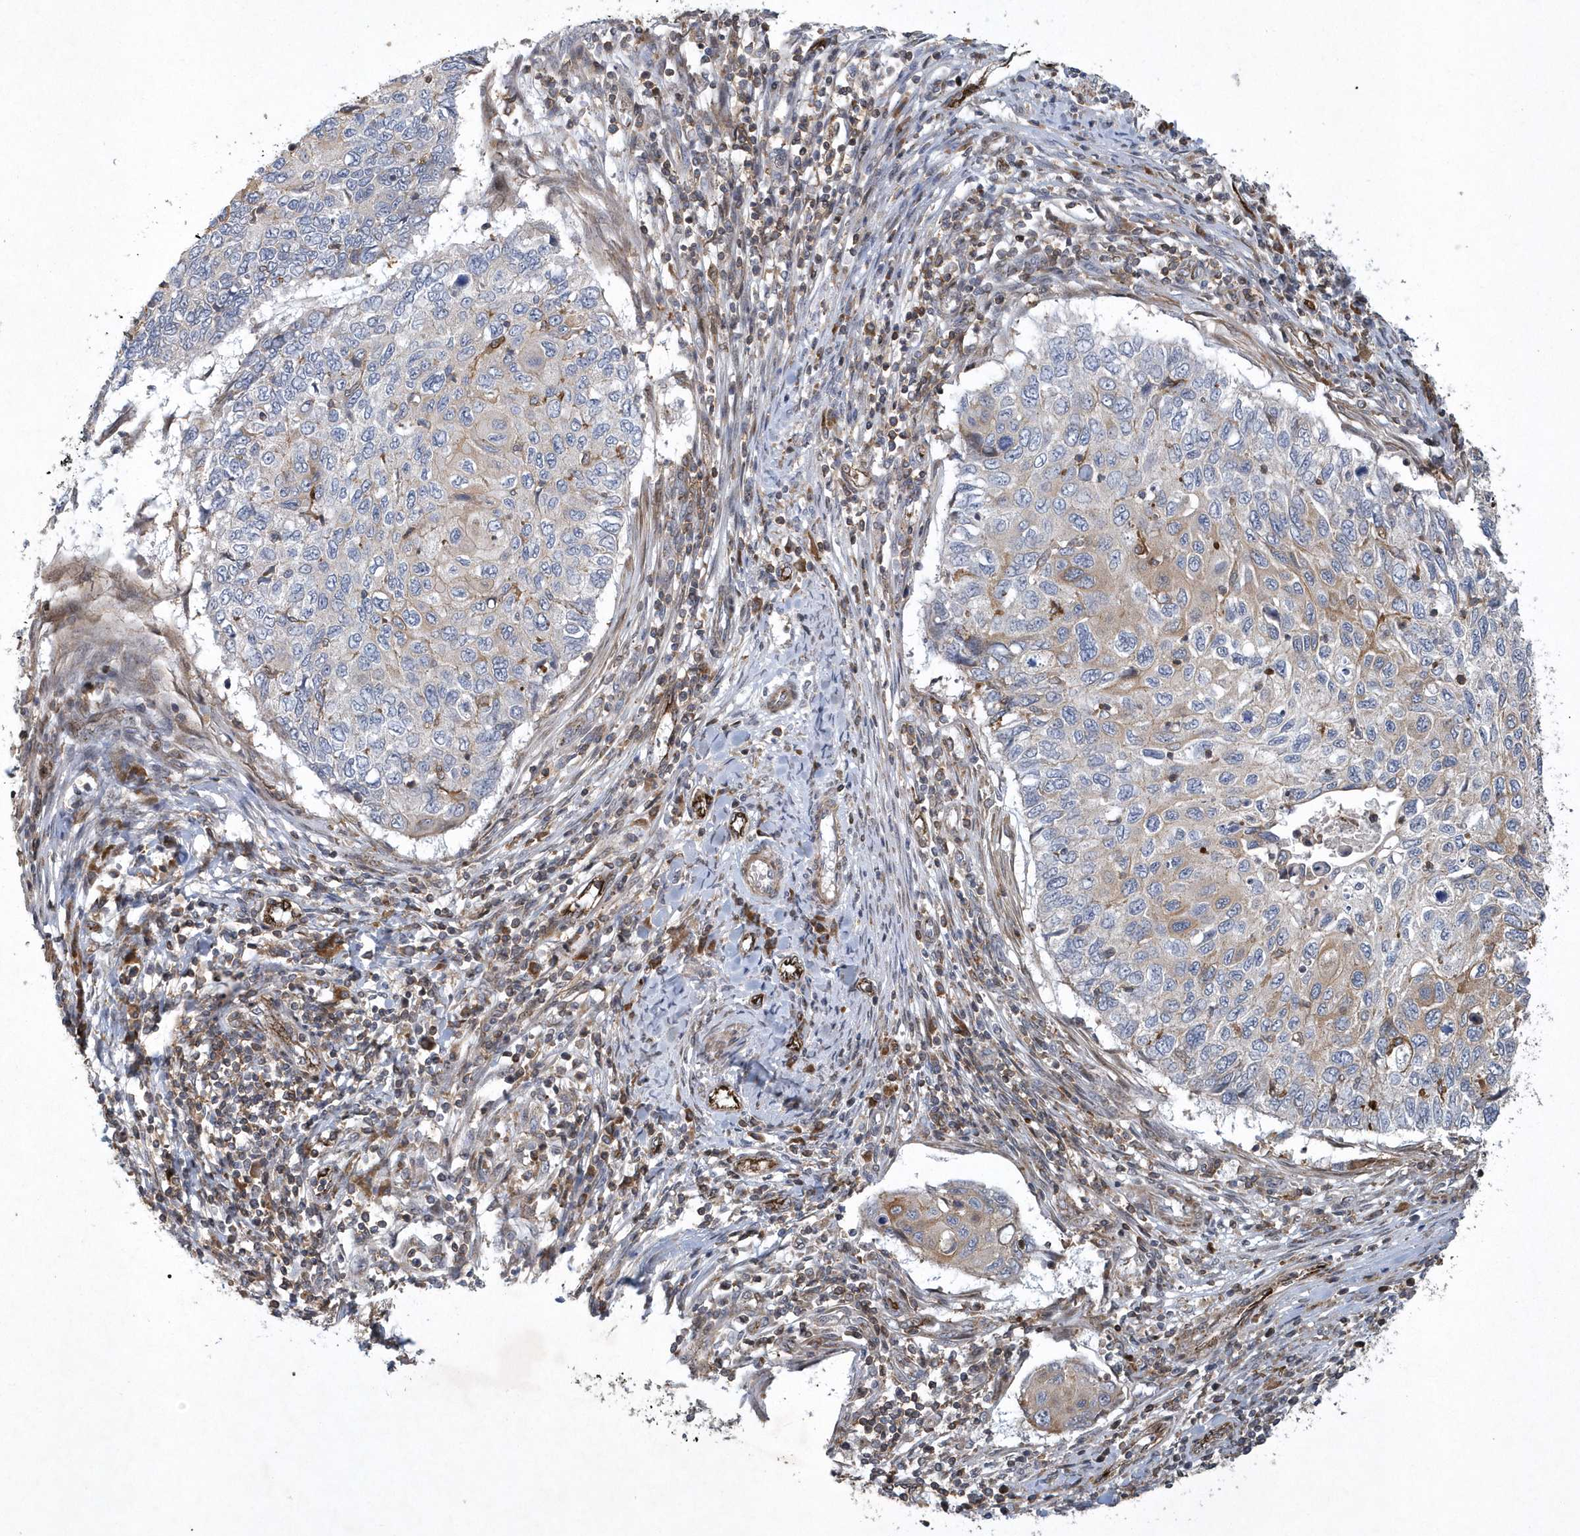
{"staining": {"intensity": "moderate", "quantity": "<25%", "location": "cytoplasmic/membranous"}, "tissue": "cervical cancer", "cell_type": "Tumor cells", "image_type": "cancer", "snomed": [{"axis": "morphology", "description": "Squamous cell carcinoma, NOS"}, {"axis": "topography", "description": "Cervix"}], "caption": "This is a histology image of IHC staining of cervical squamous cell carcinoma, which shows moderate staining in the cytoplasmic/membranous of tumor cells.", "gene": "N4BP2", "patient": {"sex": "female", "age": 70}}